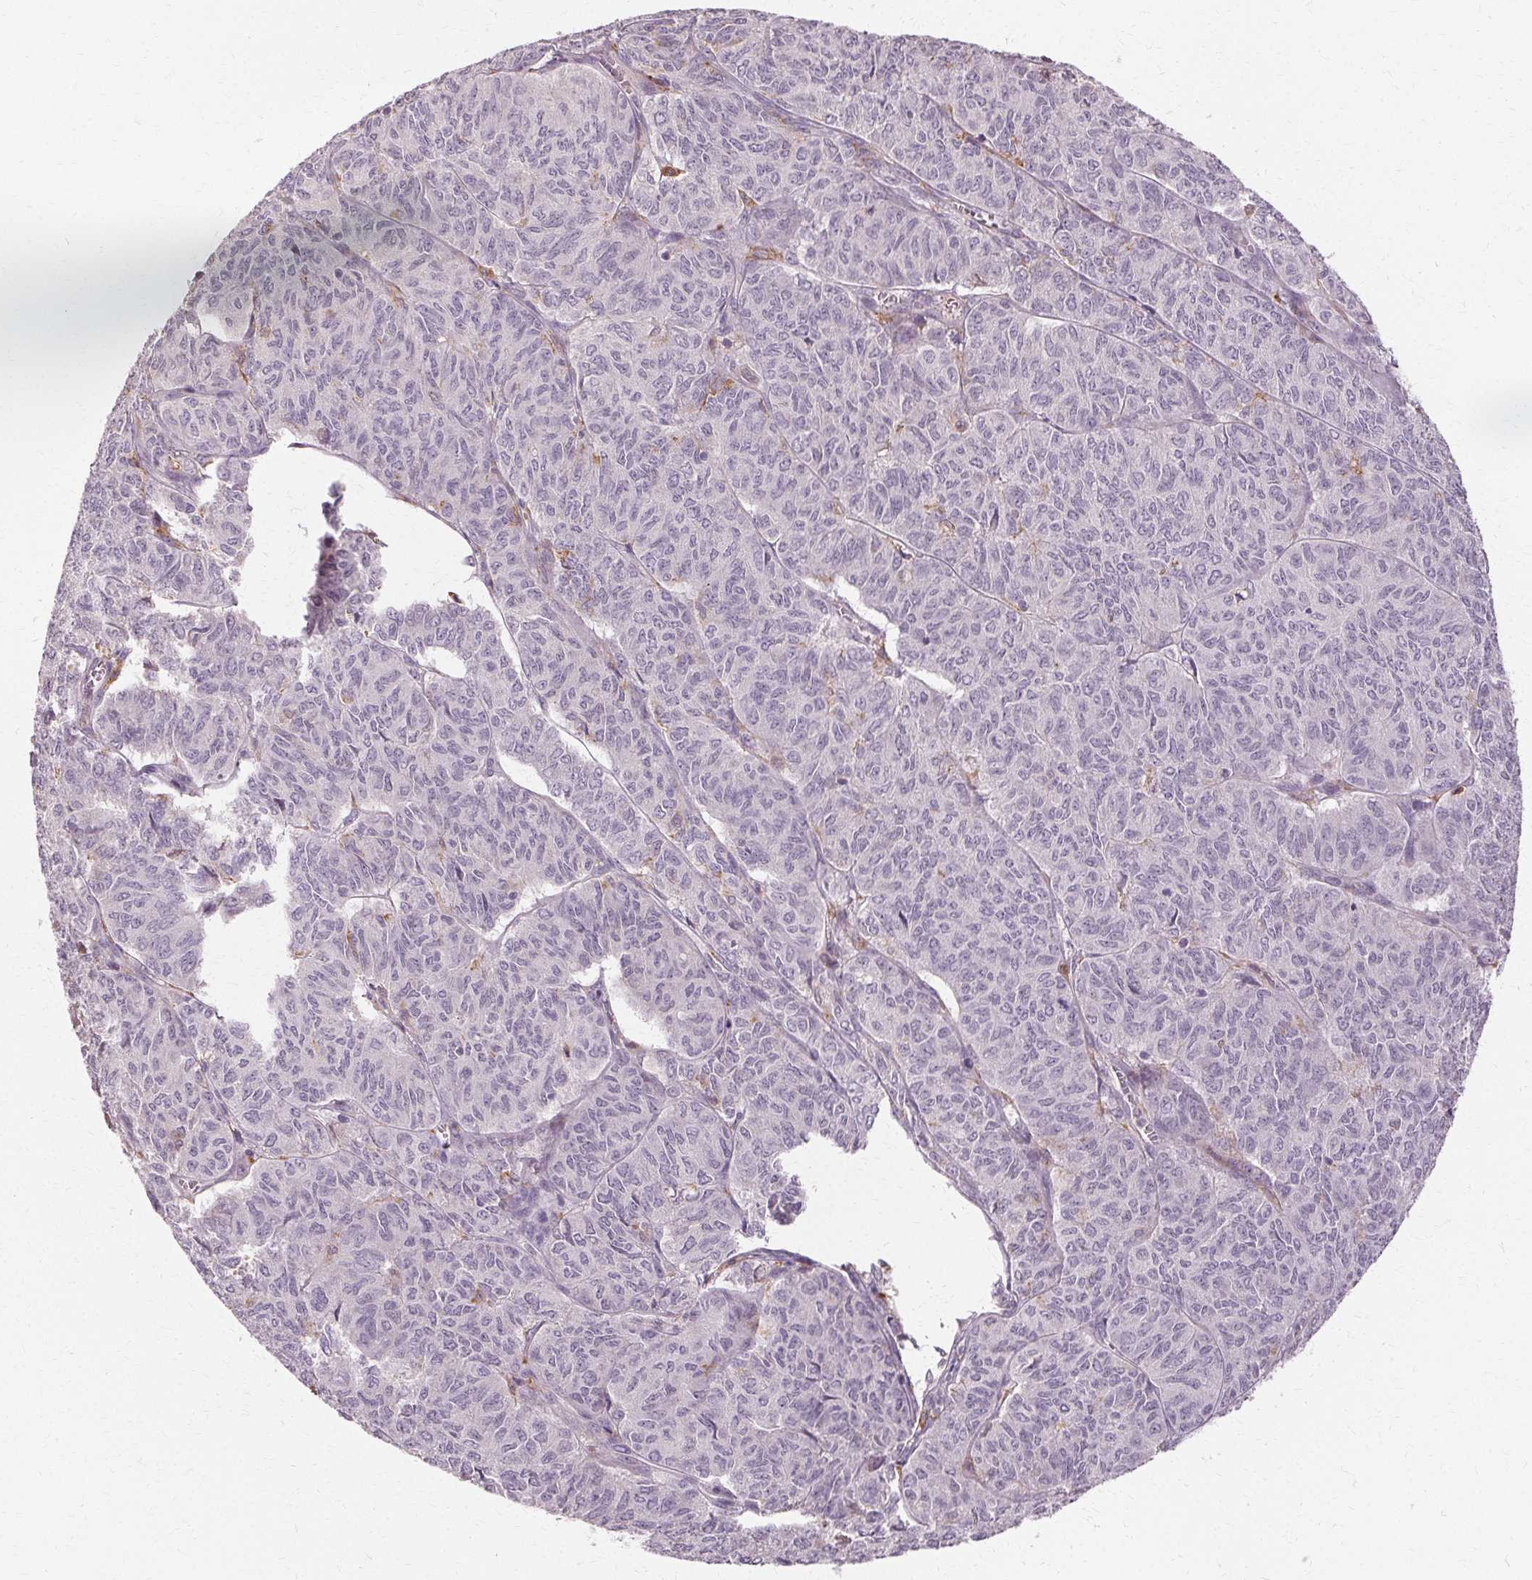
{"staining": {"intensity": "negative", "quantity": "none", "location": "none"}, "tissue": "ovarian cancer", "cell_type": "Tumor cells", "image_type": "cancer", "snomed": [{"axis": "morphology", "description": "Carcinoma, endometroid"}, {"axis": "topography", "description": "Ovary"}], "caption": "A high-resolution photomicrograph shows immunohistochemistry staining of ovarian cancer (endometroid carcinoma), which exhibits no significant expression in tumor cells. (Stains: DAB IHC with hematoxylin counter stain, Microscopy: brightfield microscopy at high magnification).", "gene": "IFNGR1", "patient": {"sex": "female", "age": 80}}